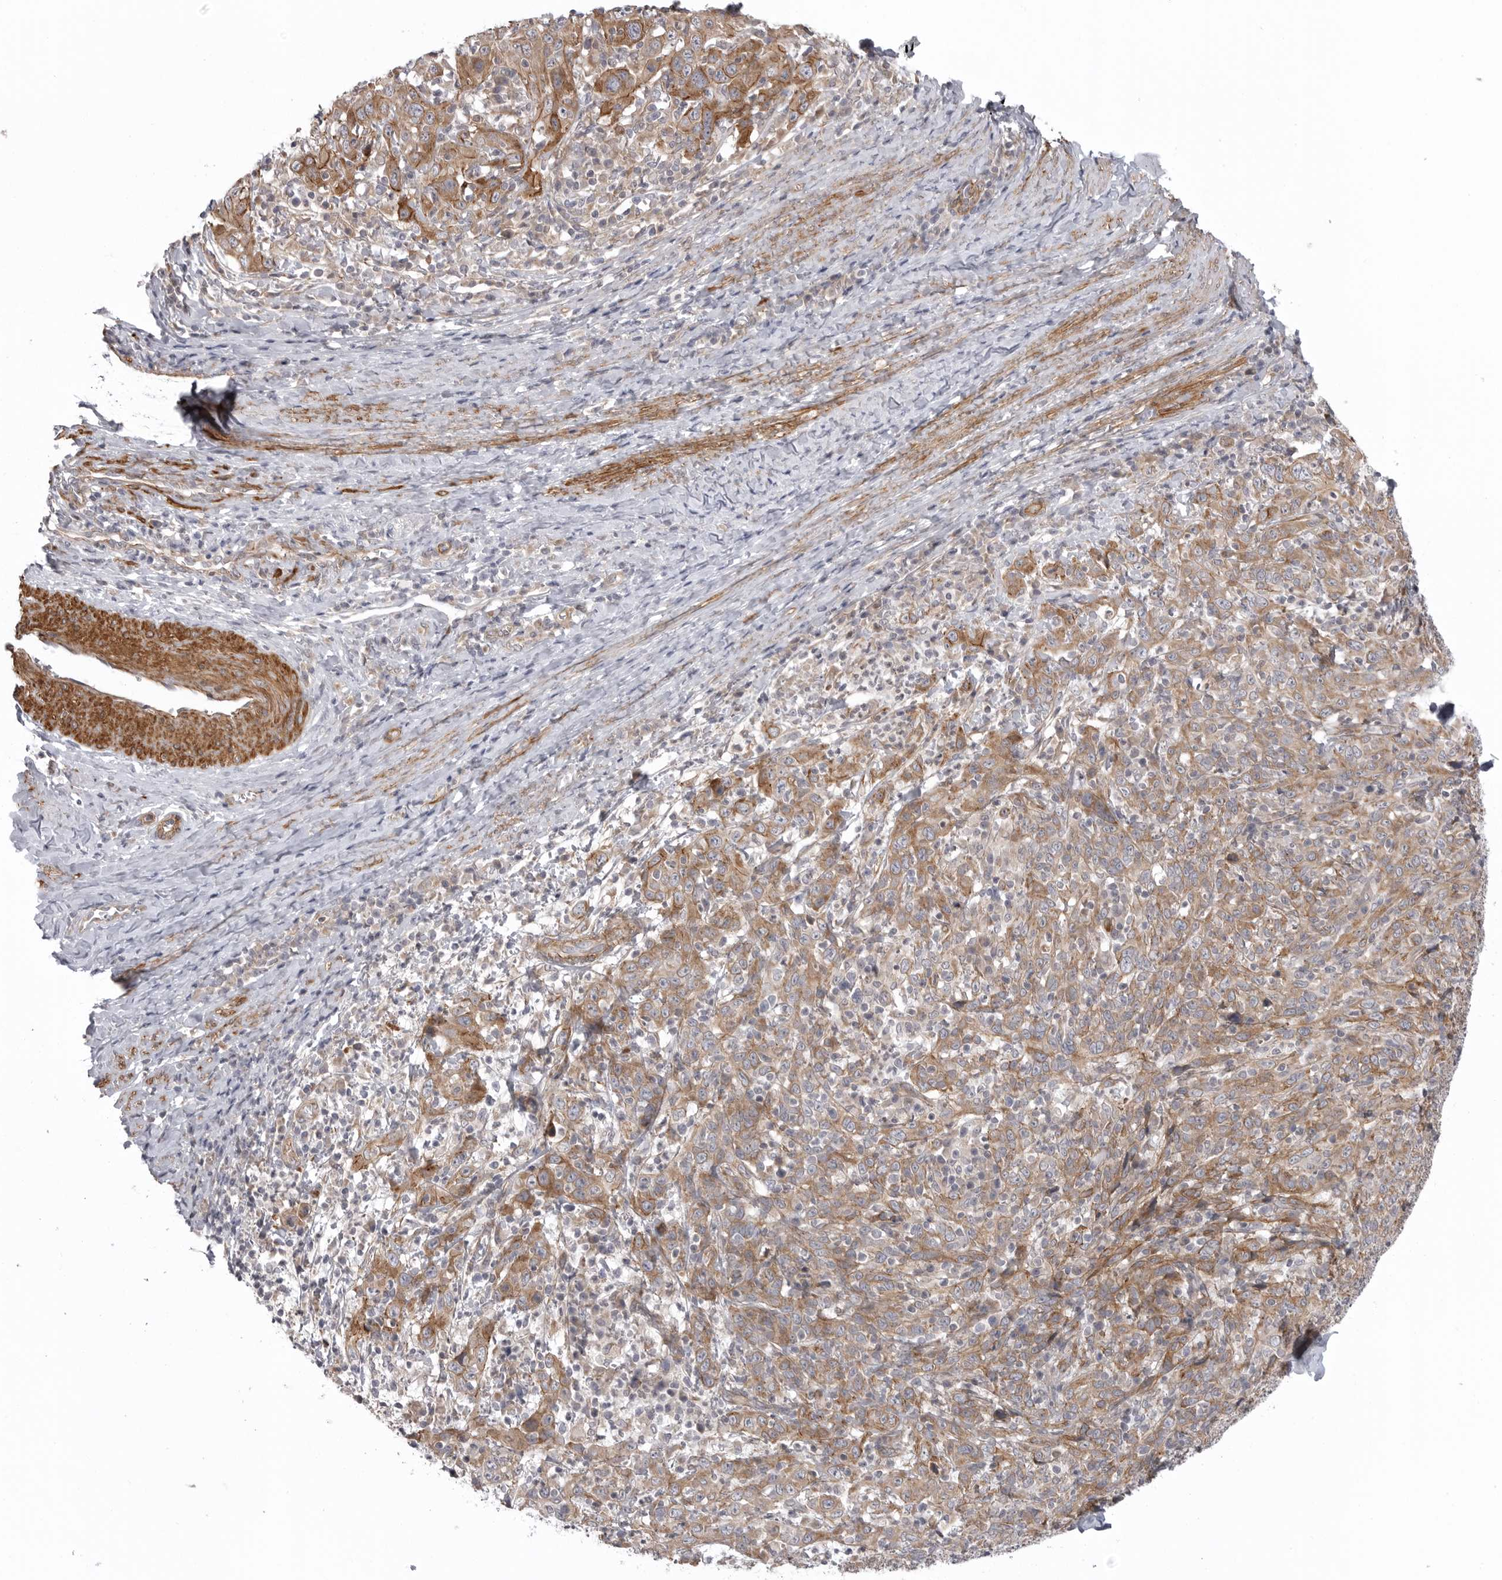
{"staining": {"intensity": "moderate", "quantity": ">75%", "location": "cytoplasmic/membranous"}, "tissue": "cervical cancer", "cell_type": "Tumor cells", "image_type": "cancer", "snomed": [{"axis": "morphology", "description": "Squamous cell carcinoma, NOS"}, {"axis": "topography", "description": "Cervix"}], "caption": "The photomicrograph exhibits a brown stain indicating the presence of a protein in the cytoplasmic/membranous of tumor cells in cervical cancer.", "gene": "SCP2", "patient": {"sex": "female", "age": 46}}